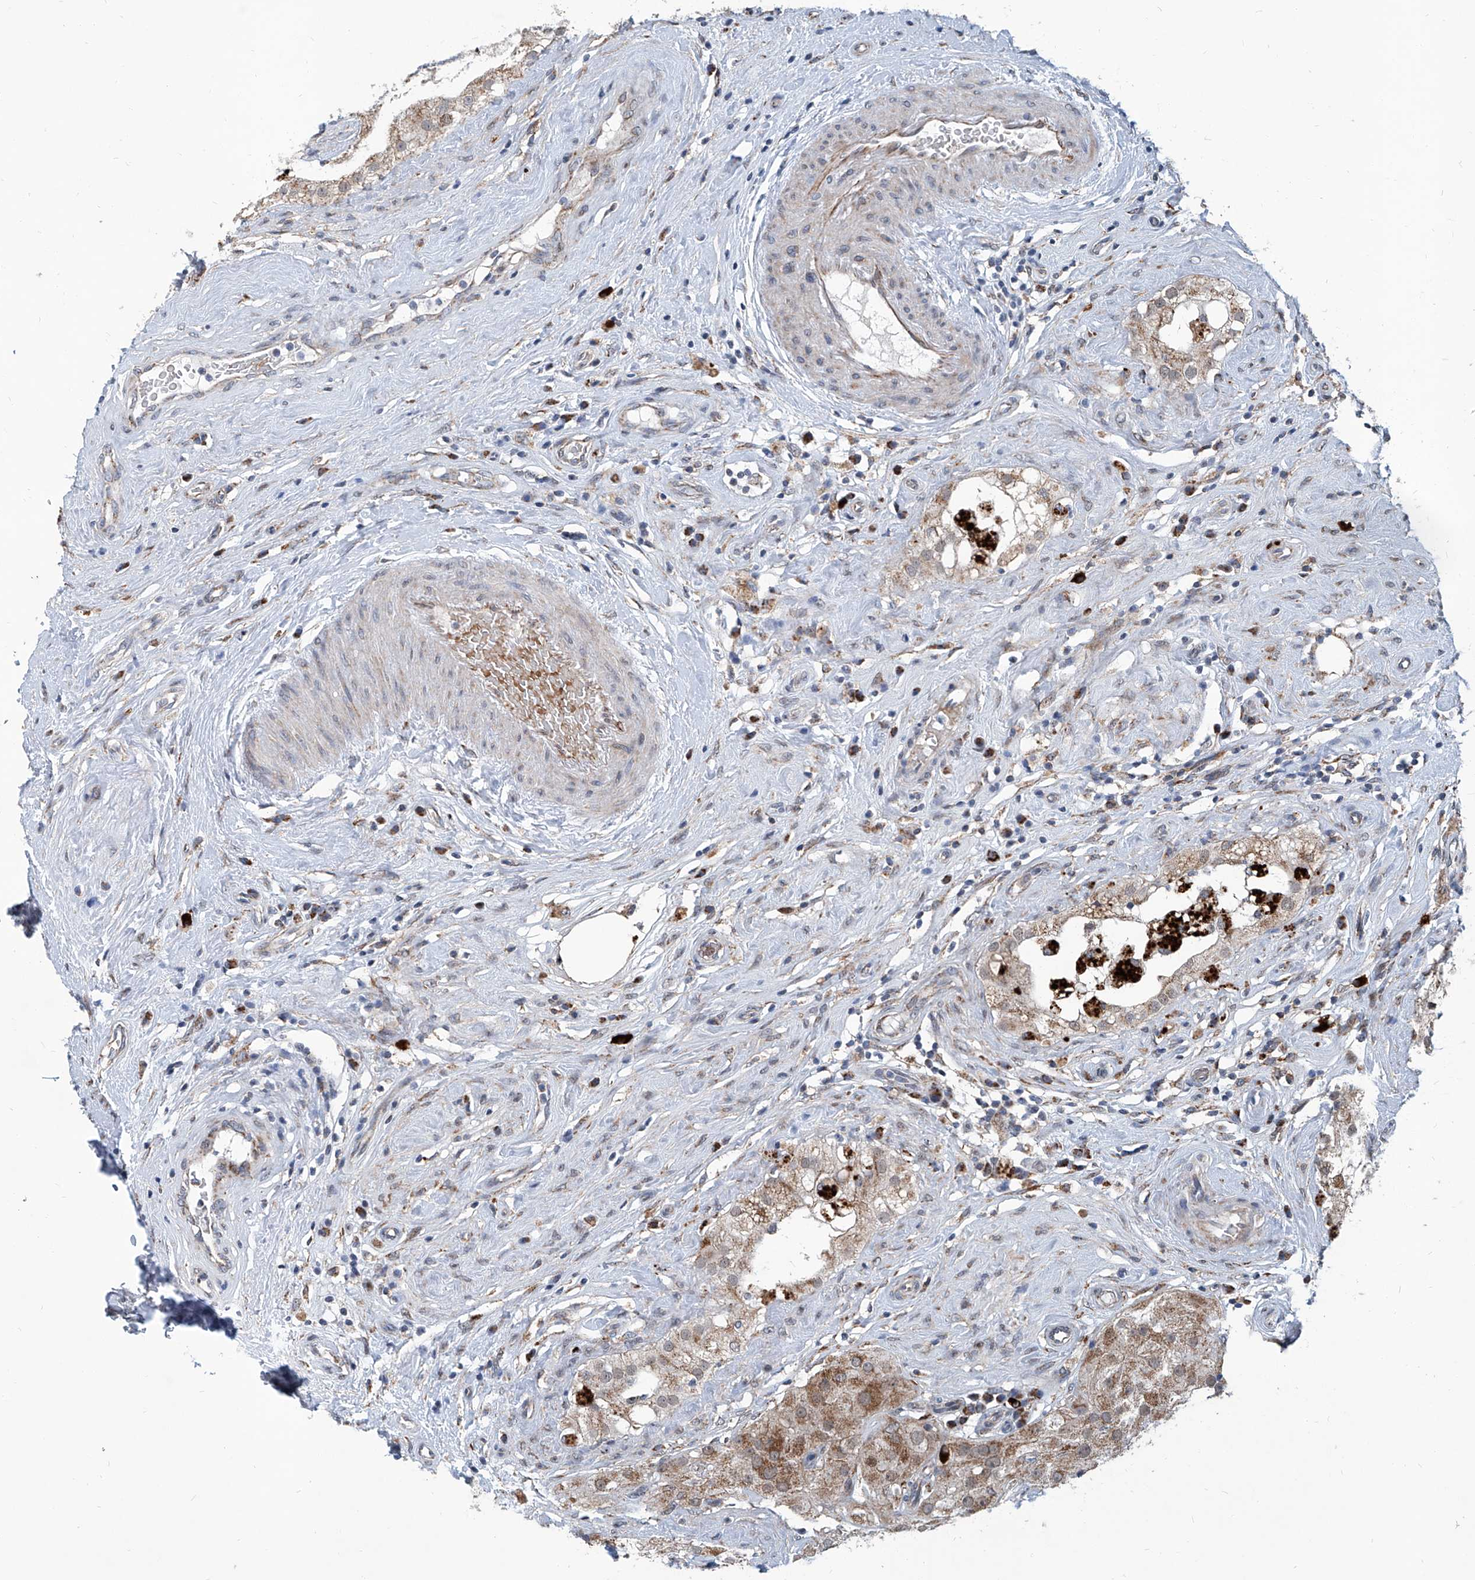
{"staining": {"intensity": "moderate", "quantity": "25%-75%", "location": "cytoplasmic/membranous"}, "tissue": "testis", "cell_type": "Cells in seminiferous ducts", "image_type": "normal", "snomed": [{"axis": "morphology", "description": "Normal tissue, NOS"}, {"axis": "topography", "description": "Testis"}], "caption": "A micrograph showing moderate cytoplasmic/membranous expression in about 25%-75% of cells in seminiferous ducts in normal testis, as visualized by brown immunohistochemical staining.", "gene": "USP48", "patient": {"sex": "male", "age": 84}}